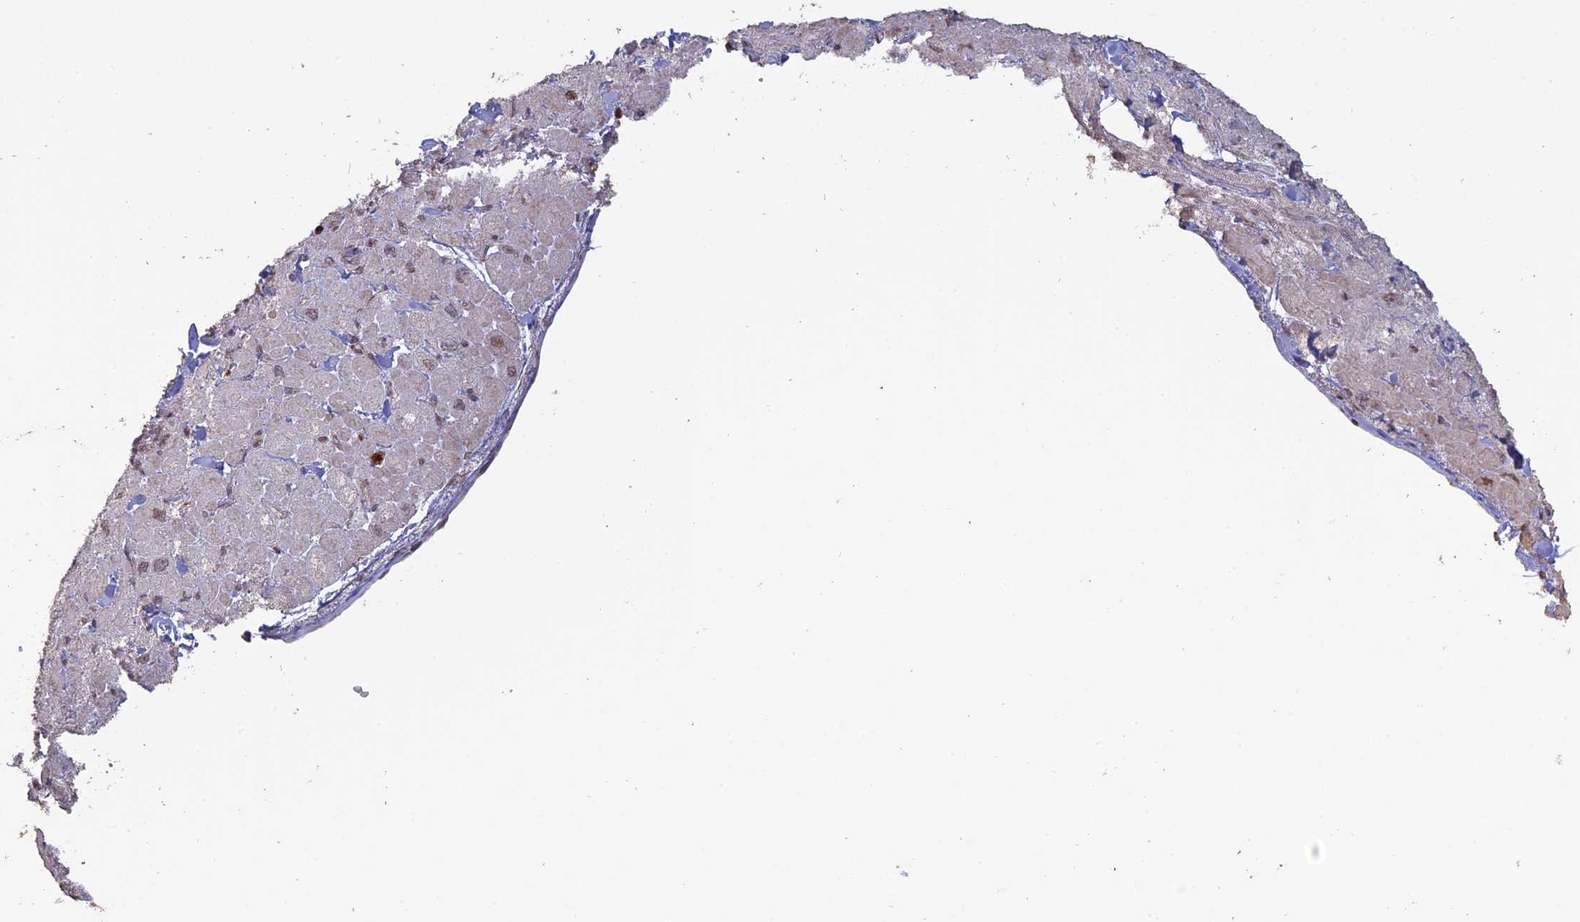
{"staining": {"intensity": "negative", "quantity": "none", "location": "none"}, "tissue": "heart muscle", "cell_type": "Cardiomyocytes", "image_type": "normal", "snomed": [{"axis": "morphology", "description": "Normal tissue, NOS"}, {"axis": "topography", "description": "Heart"}], "caption": "High magnification brightfield microscopy of benign heart muscle stained with DAB (brown) and counterstained with hematoxylin (blue): cardiomyocytes show no significant expression.", "gene": "APOBR", "patient": {"sex": "male", "age": 65}}